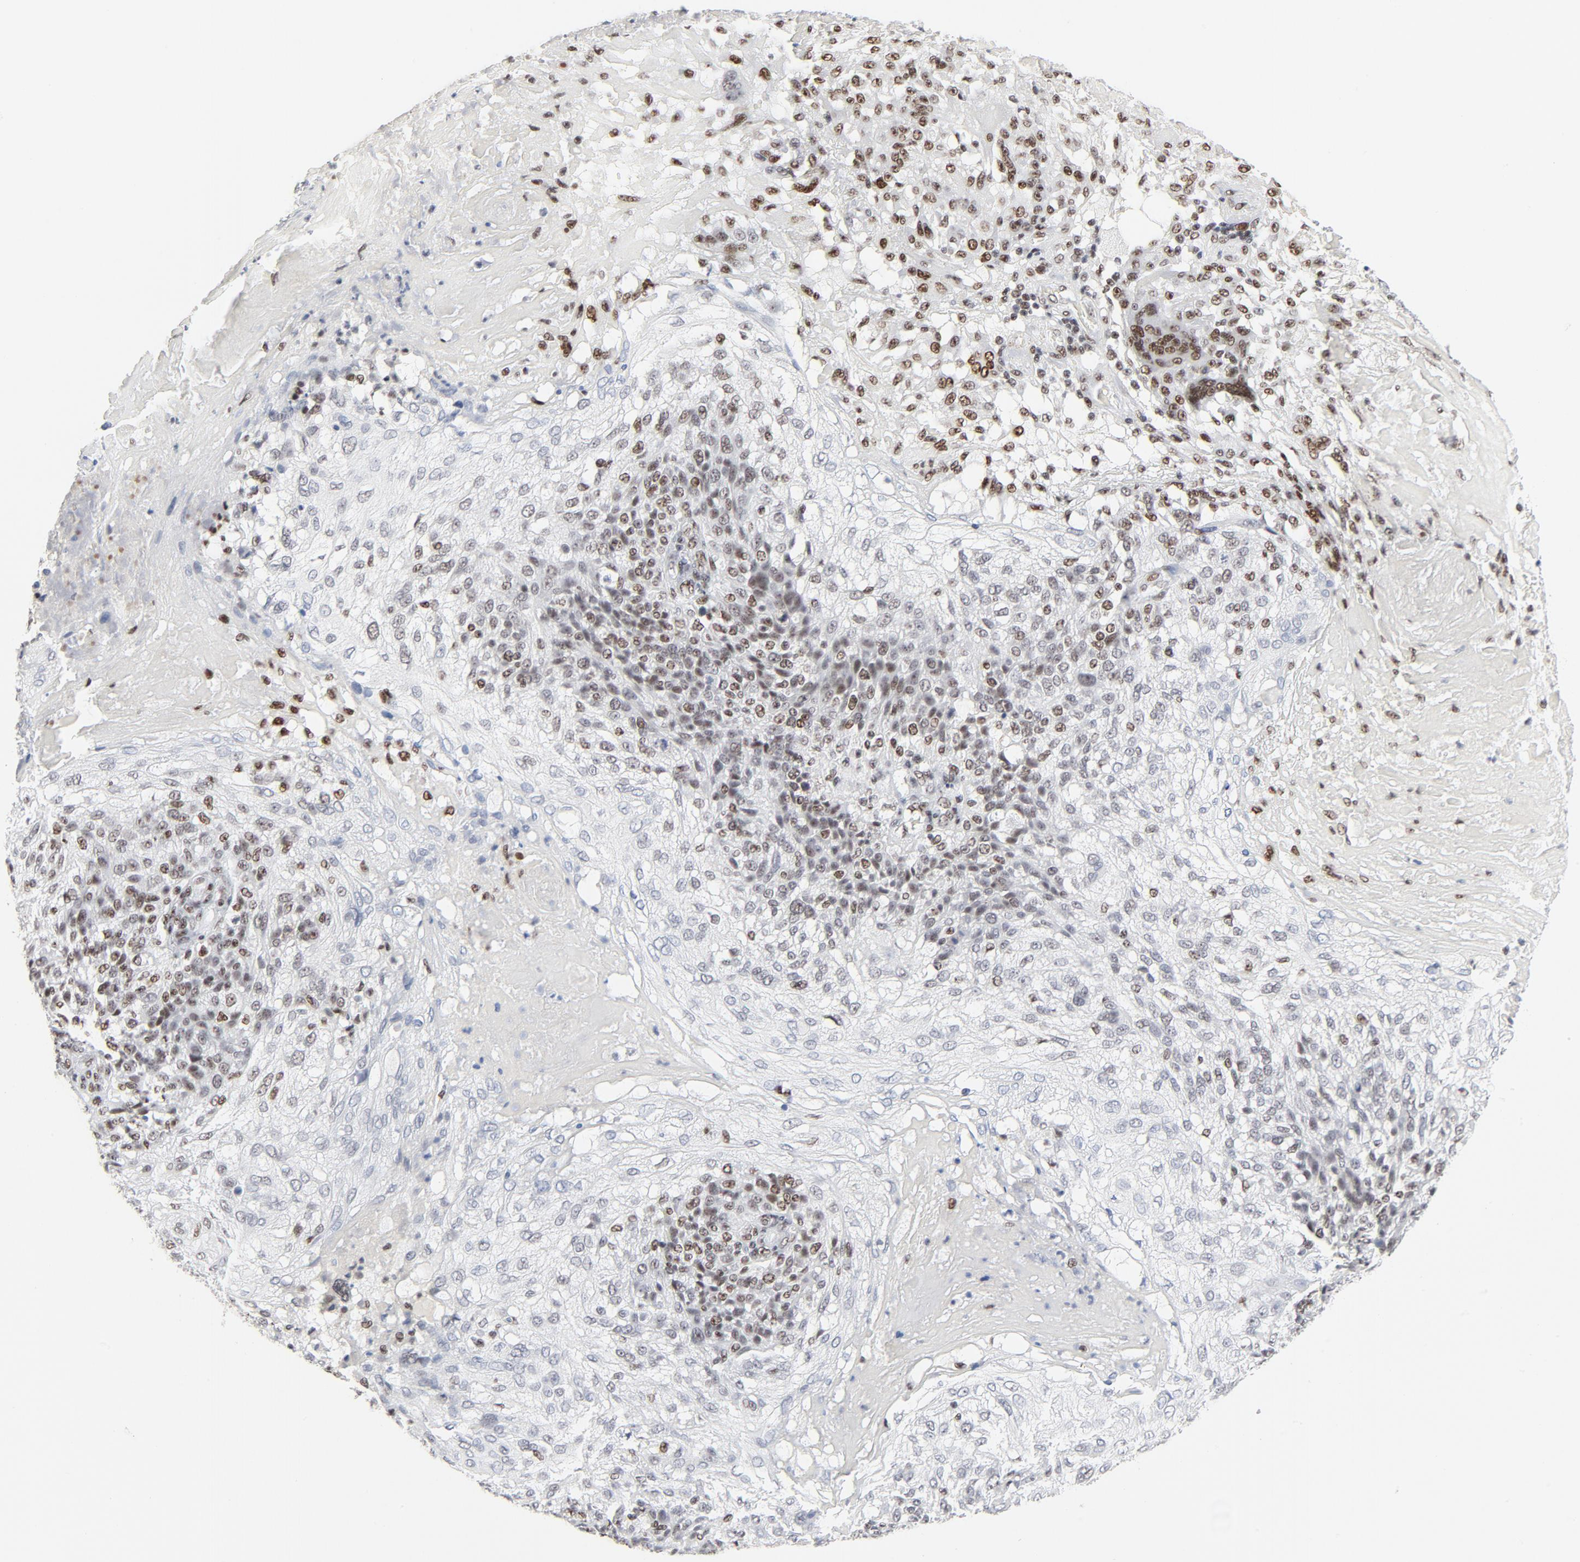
{"staining": {"intensity": "moderate", "quantity": ">75%", "location": "nuclear"}, "tissue": "skin cancer", "cell_type": "Tumor cells", "image_type": "cancer", "snomed": [{"axis": "morphology", "description": "Normal tissue, NOS"}, {"axis": "morphology", "description": "Squamous cell carcinoma, NOS"}, {"axis": "topography", "description": "Skin"}], "caption": "Squamous cell carcinoma (skin) stained with a protein marker exhibits moderate staining in tumor cells.", "gene": "GTF2H1", "patient": {"sex": "female", "age": 83}}